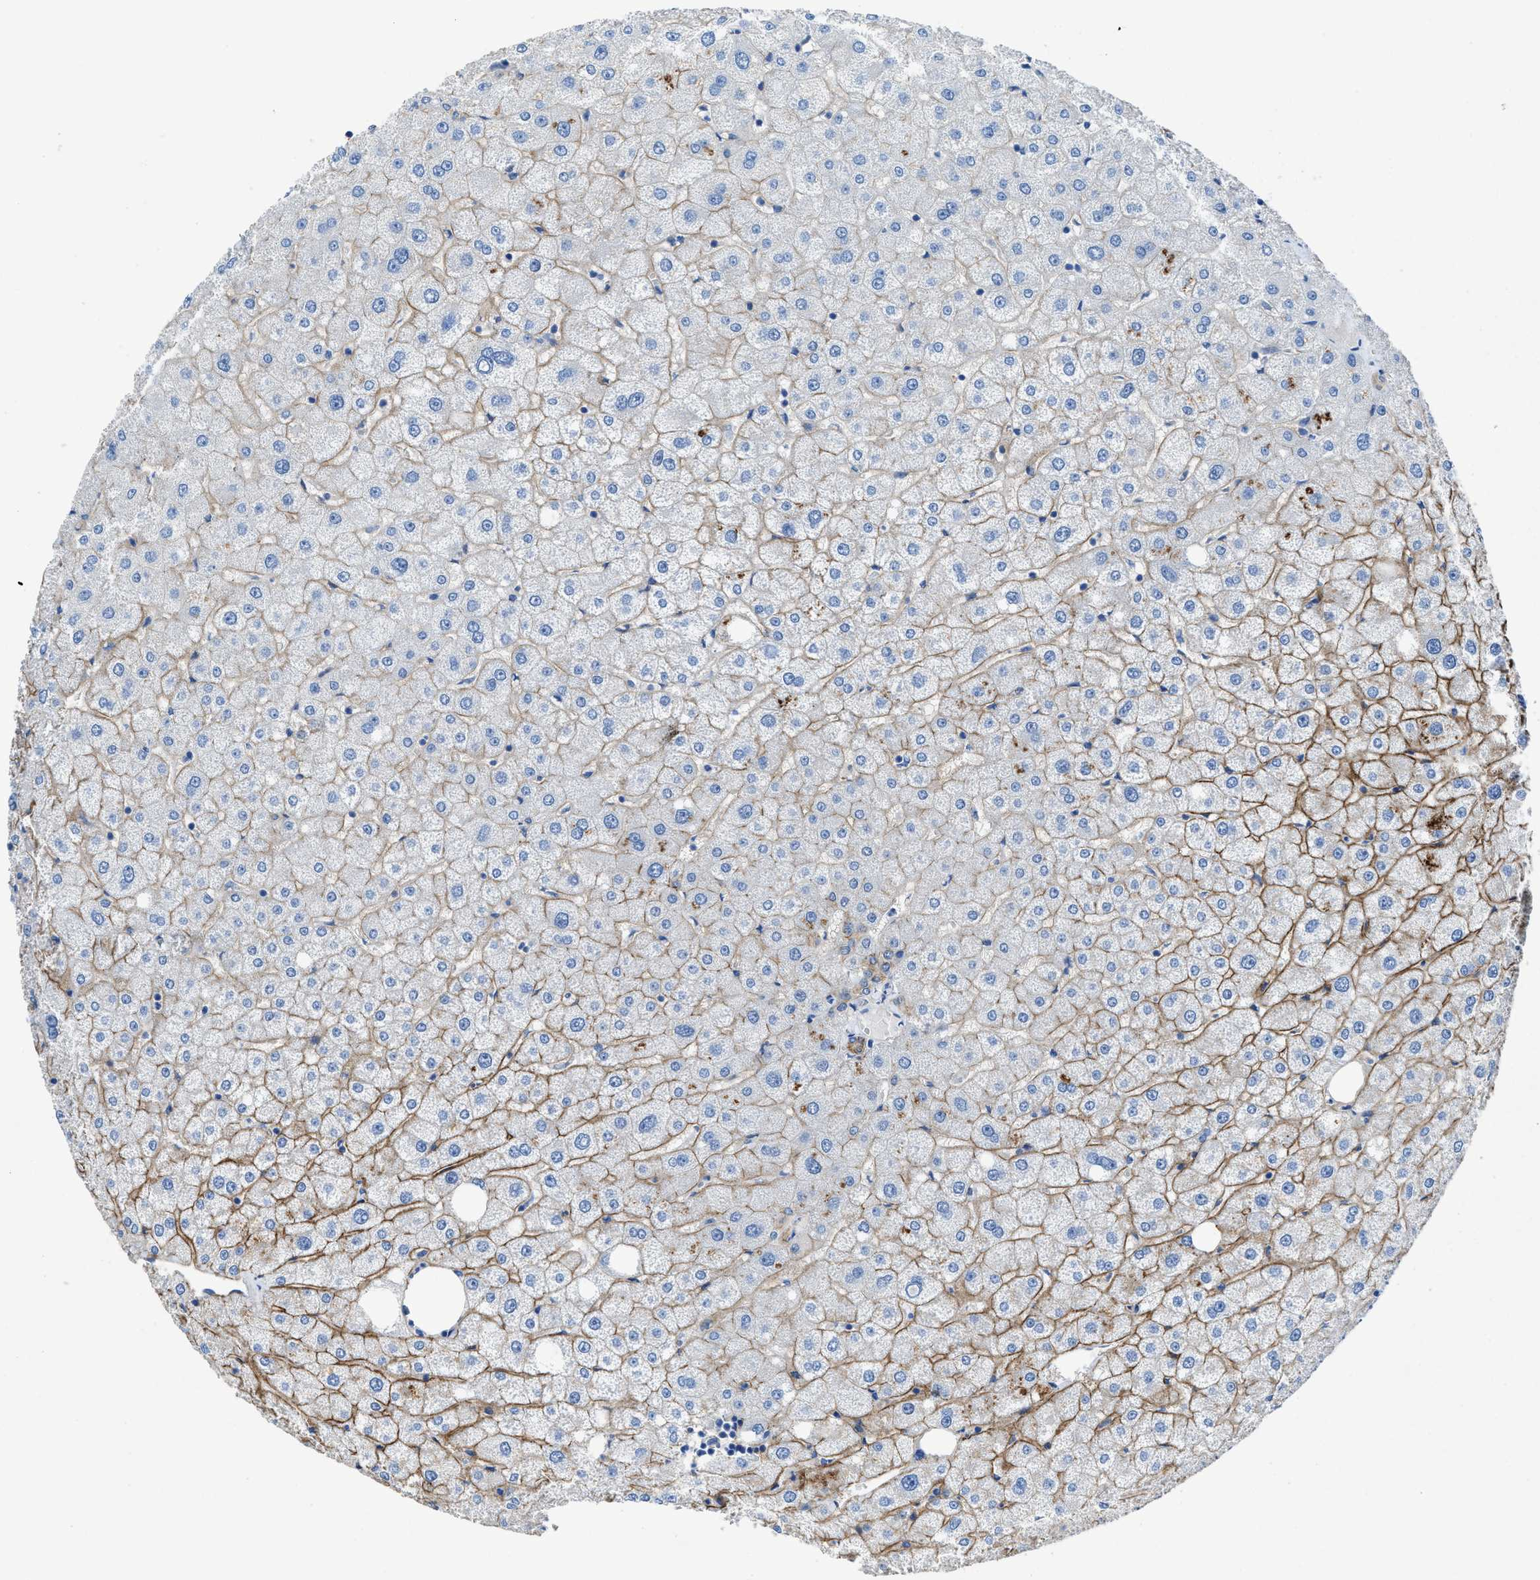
{"staining": {"intensity": "moderate", "quantity": "25%-75%", "location": "cytoplasmic/membranous"}, "tissue": "liver", "cell_type": "Cholangiocytes", "image_type": "normal", "snomed": [{"axis": "morphology", "description": "Normal tissue, NOS"}, {"axis": "topography", "description": "Liver"}], "caption": "Protein expression analysis of normal liver displays moderate cytoplasmic/membranous positivity in approximately 25%-75% of cholangiocytes. (DAB (3,3'-diaminobenzidine) IHC with brightfield microscopy, high magnification).", "gene": "PTGFRN", "patient": {"sex": "male", "age": 73}}